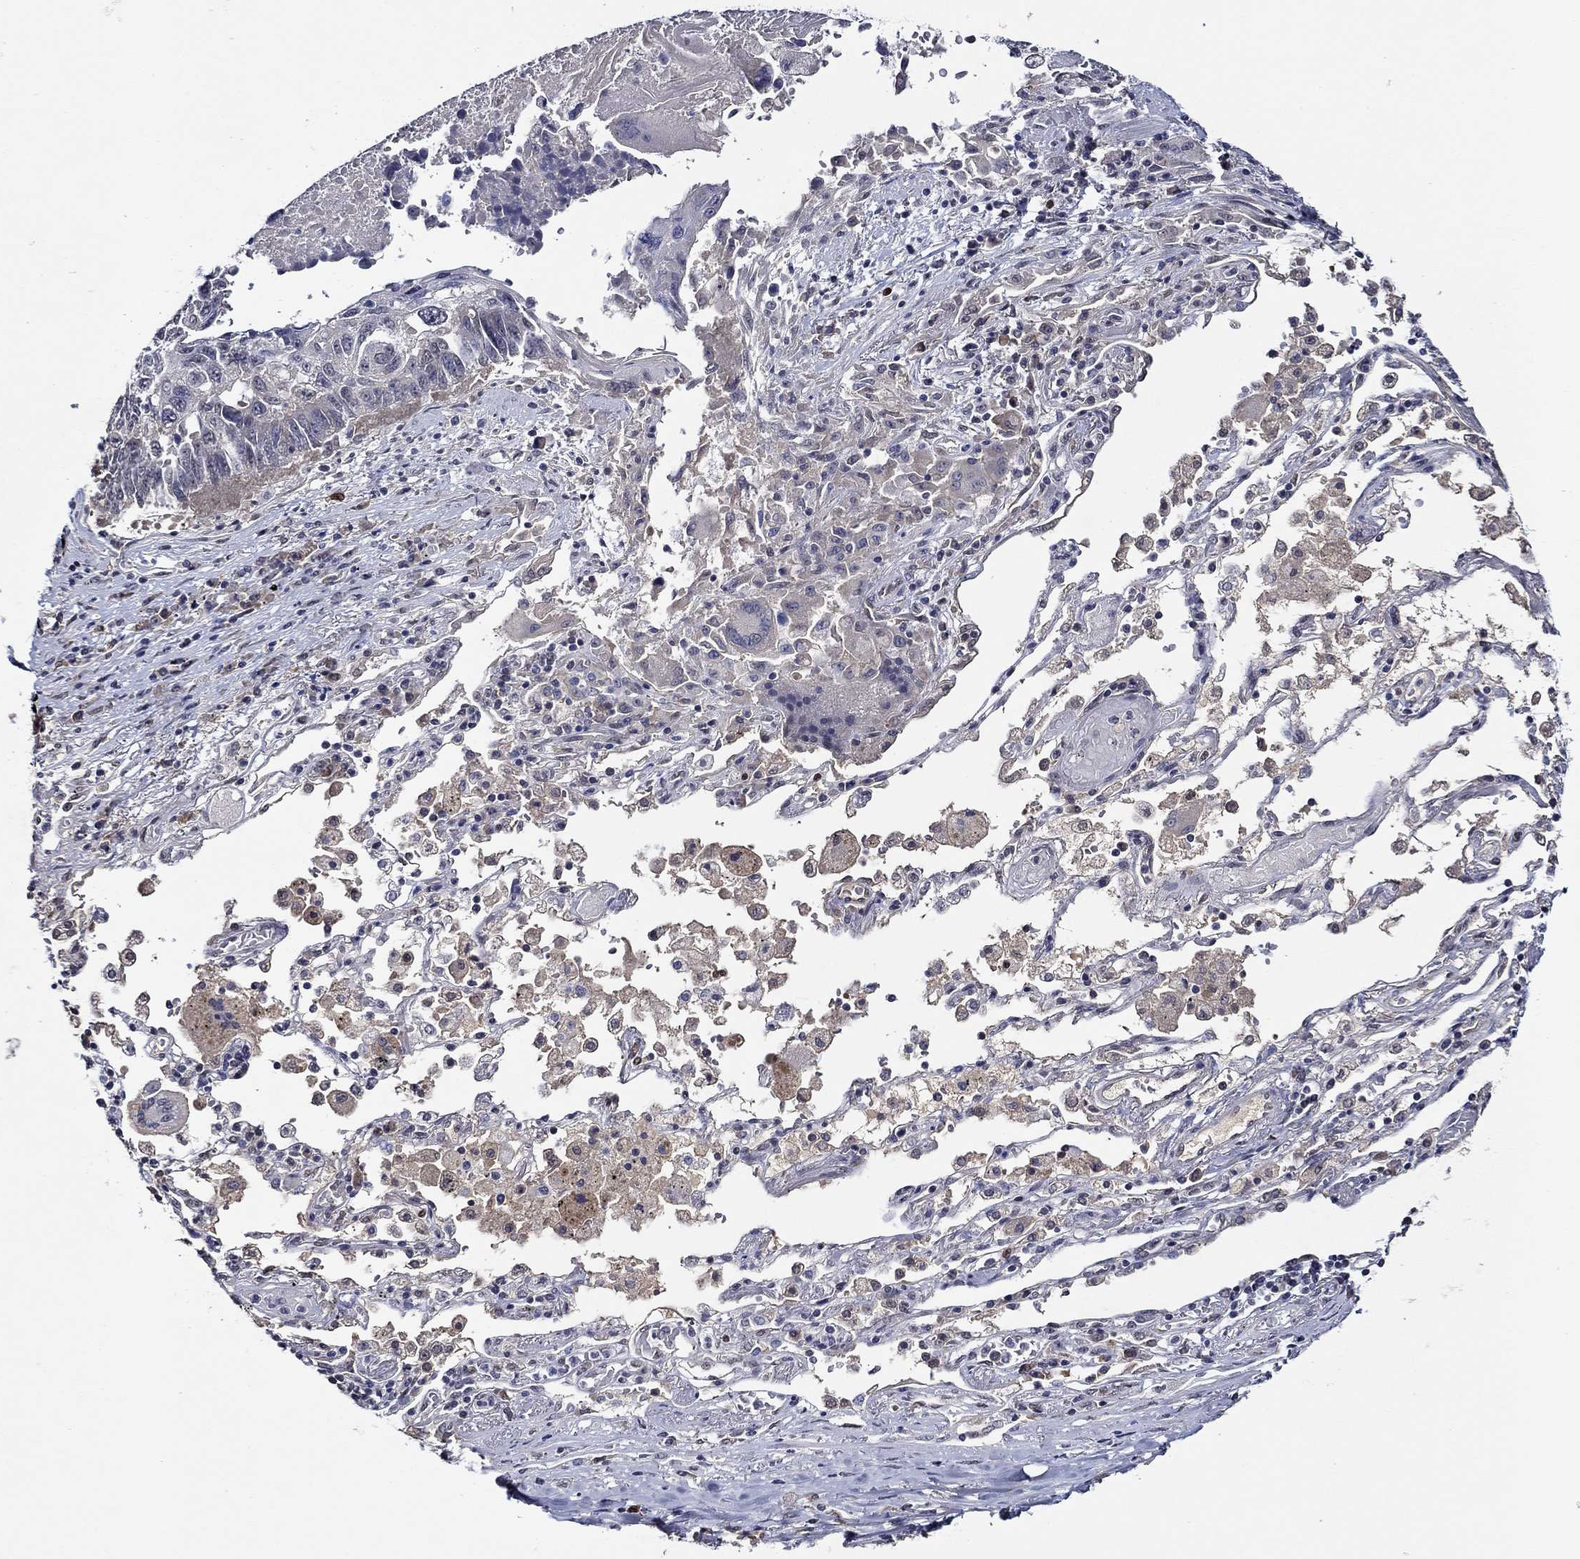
{"staining": {"intensity": "negative", "quantity": "none", "location": "none"}, "tissue": "lung cancer", "cell_type": "Tumor cells", "image_type": "cancer", "snomed": [{"axis": "morphology", "description": "Squamous cell carcinoma, NOS"}, {"axis": "topography", "description": "Lung"}], "caption": "Tumor cells show no significant positivity in squamous cell carcinoma (lung). (Stains: DAB (3,3'-diaminobenzidine) immunohistochemistry (IHC) with hematoxylin counter stain, Microscopy: brightfield microscopy at high magnification).", "gene": "GATA2", "patient": {"sex": "male", "age": 73}}